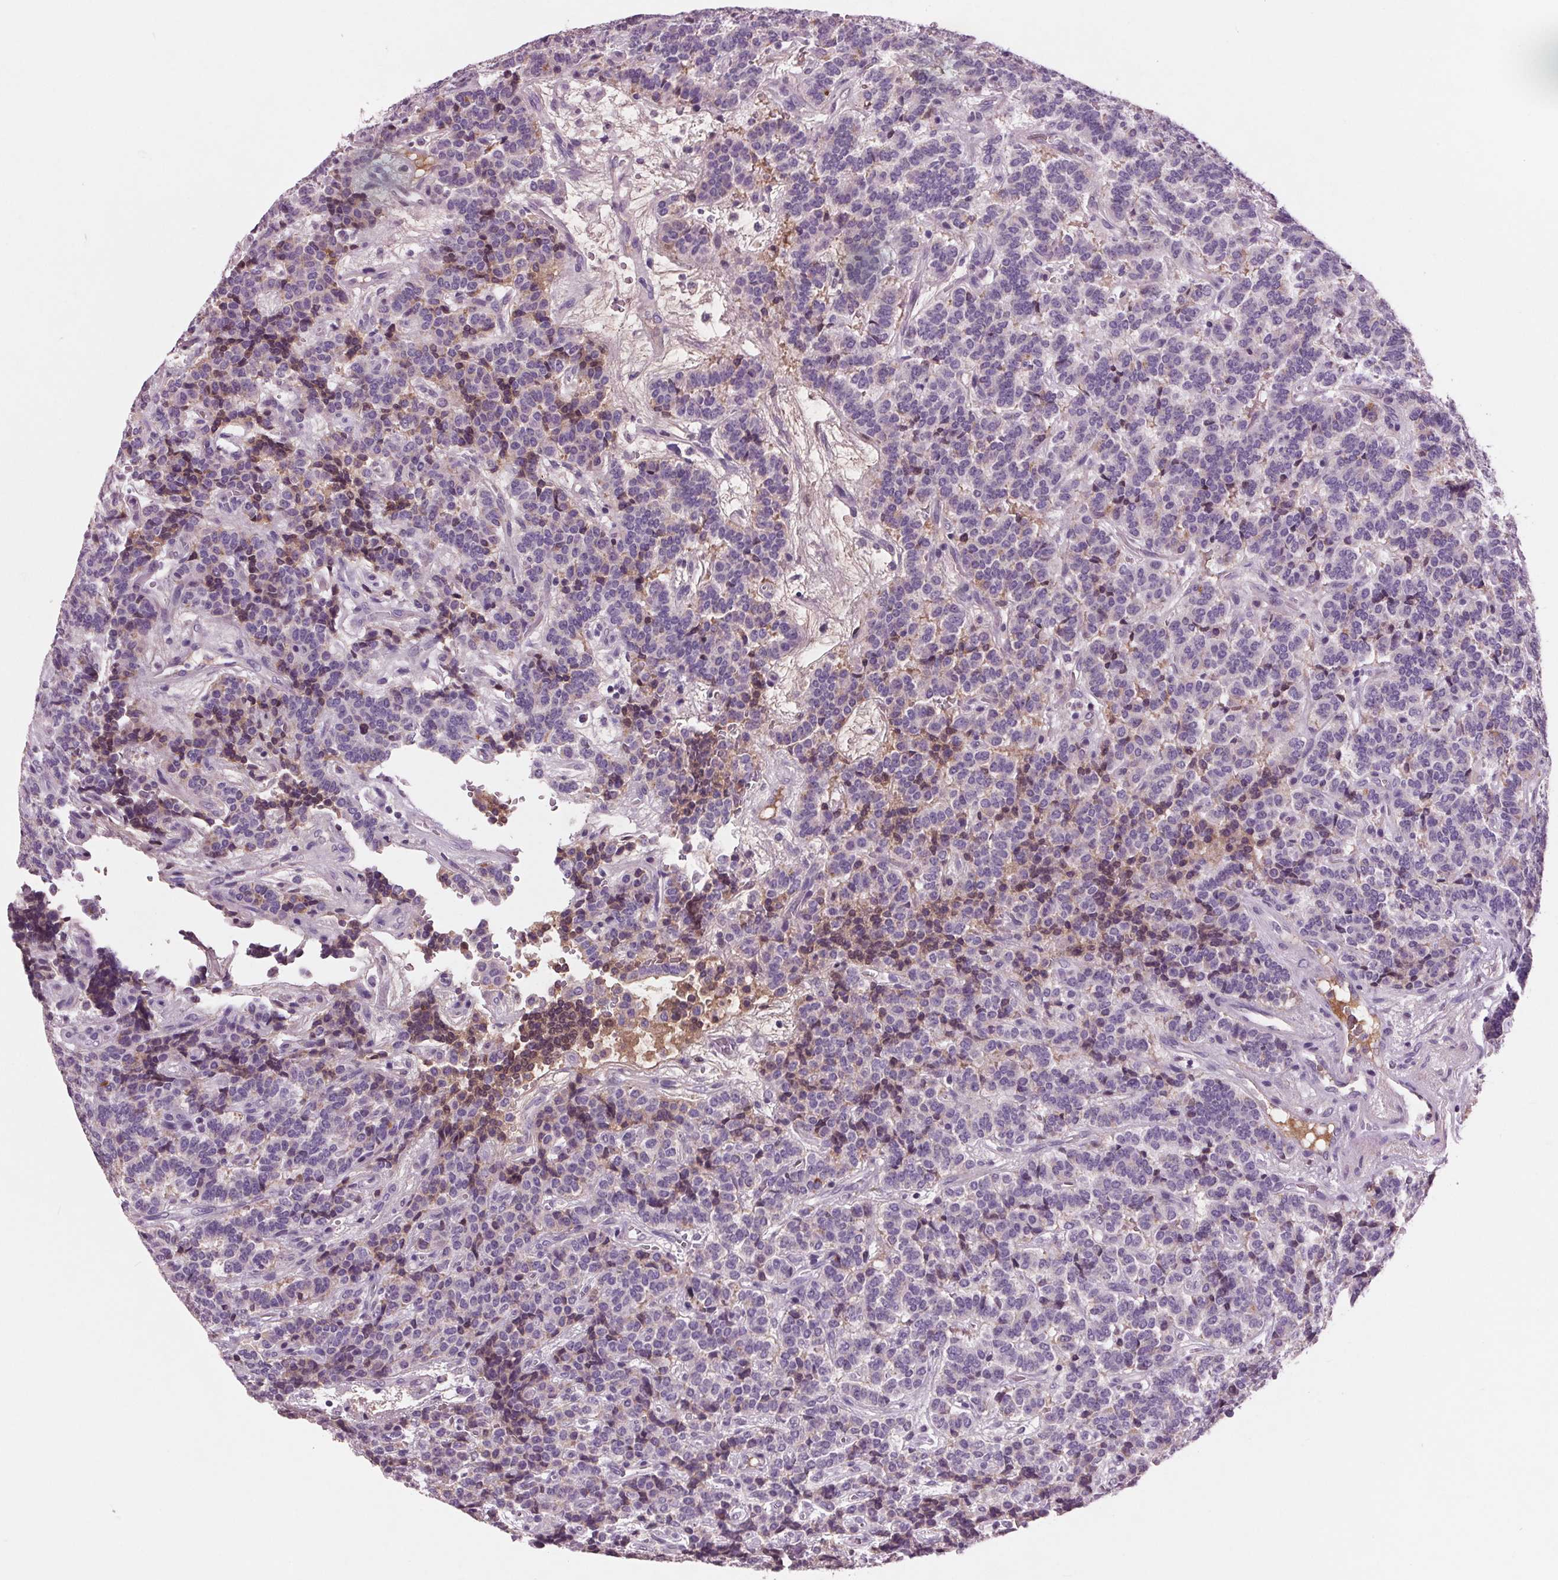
{"staining": {"intensity": "negative", "quantity": "none", "location": "none"}, "tissue": "carcinoid", "cell_type": "Tumor cells", "image_type": "cancer", "snomed": [{"axis": "morphology", "description": "Carcinoid, malignant, NOS"}, {"axis": "topography", "description": "Pancreas"}], "caption": "This micrograph is of malignant carcinoid stained with IHC to label a protein in brown with the nuclei are counter-stained blue. There is no expression in tumor cells.", "gene": "C6", "patient": {"sex": "male", "age": 36}}